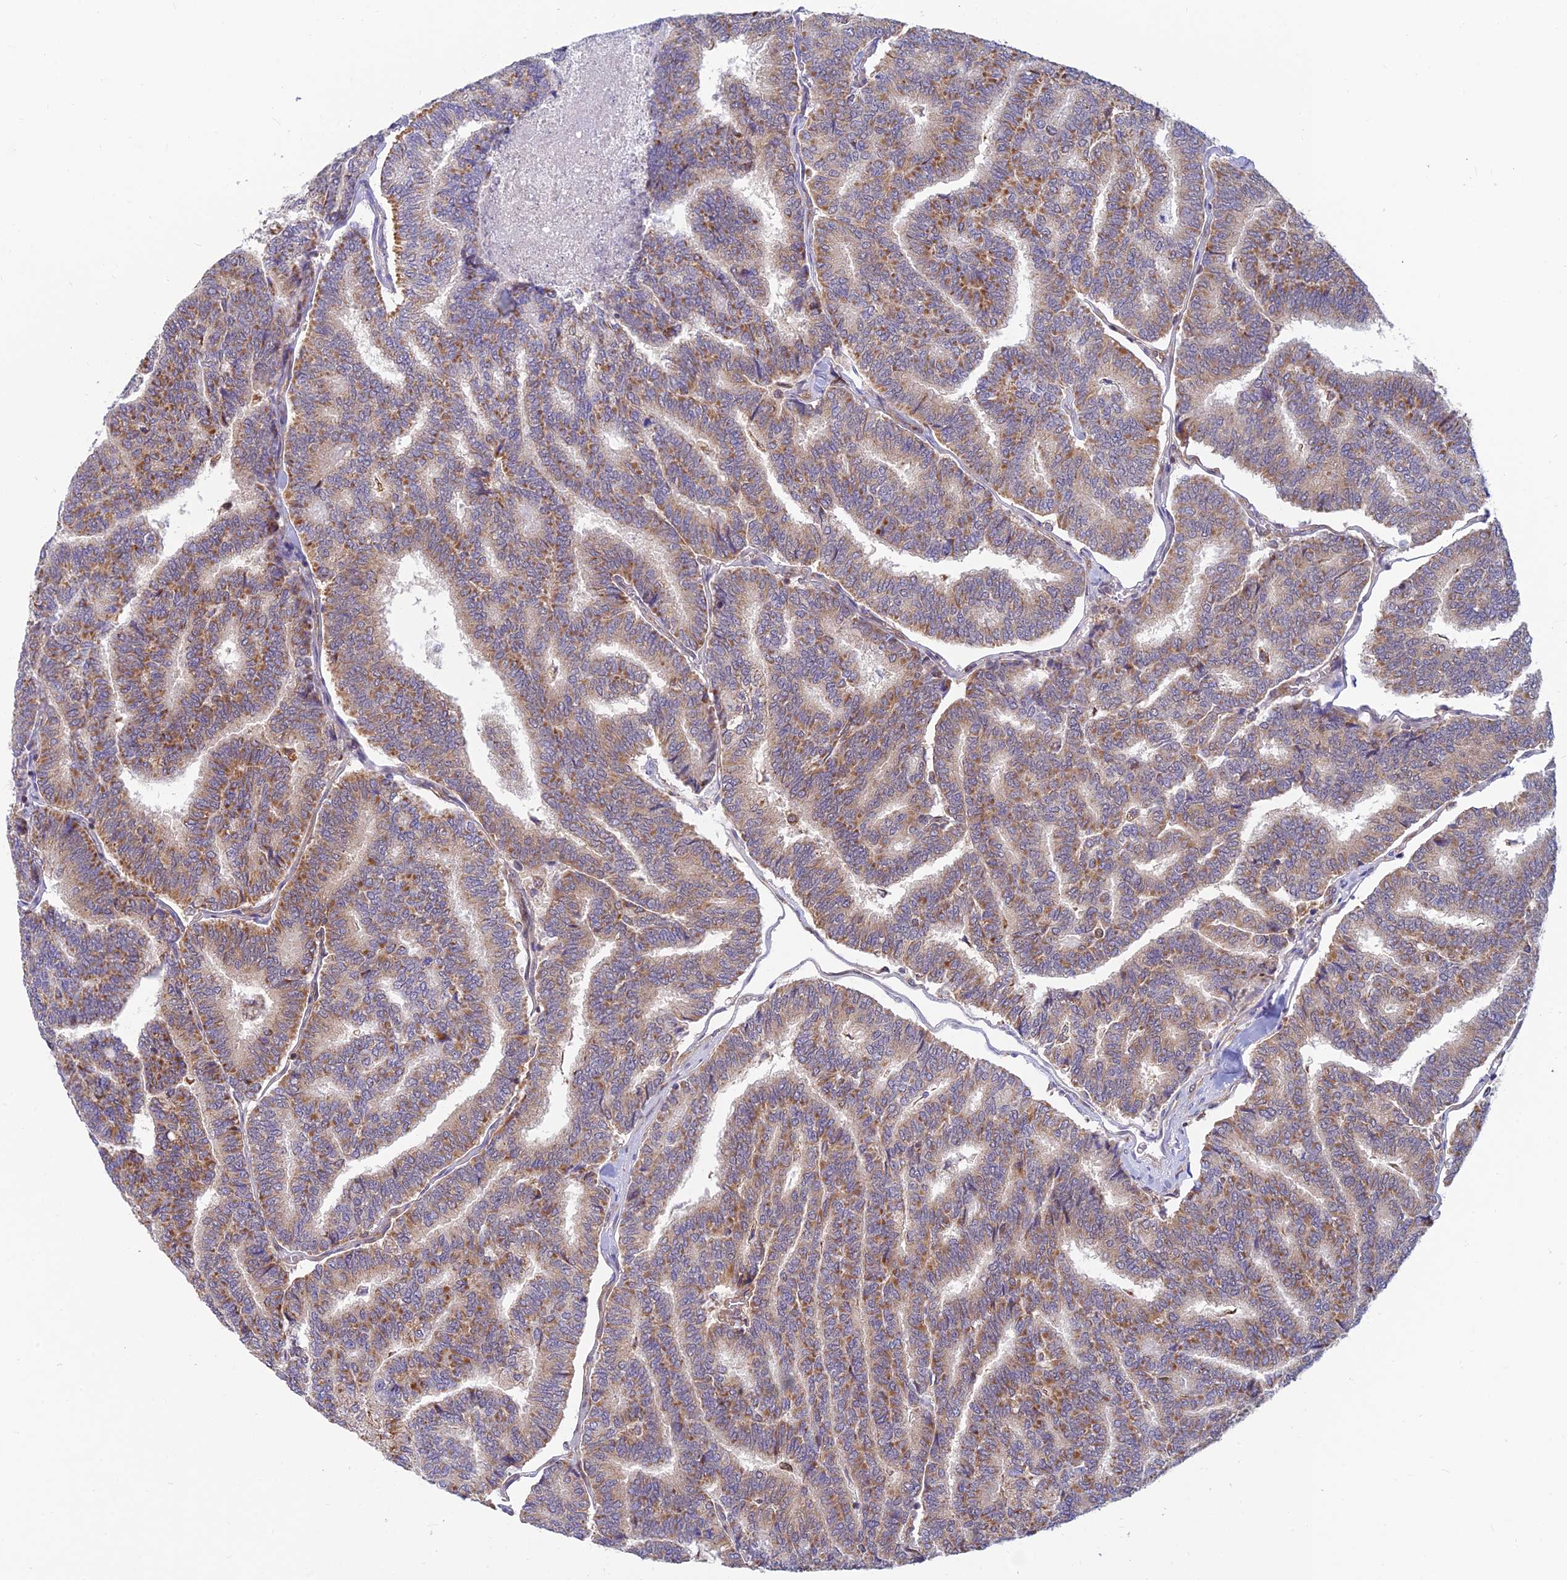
{"staining": {"intensity": "moderate", "quantity": "25%-75%", "location": "cytoplasmic/membranous"}, "tissue": "thyroid cancer", "cell_type": "Tumor cells", "image_type": "cancer", "snomed": [{"axis": "morphology", "description": "Papillary adenocarcinoma, NOS"}, {"axis": "topography", "description": "Thyroid gland"}], "caption": "Protein analysis of thyroid cancer tissue exhibits moderate cytoplasmic/membranous positivity in about 25%-75% of tumor cells. The staining was performed using DAB to visualize the protein expression in brown, while the nuclei were stained in blue with hematoxylin (Magnification: 20x).", "gene": "LYSMD2", "patient": {"sex": "female", "age": 35}}